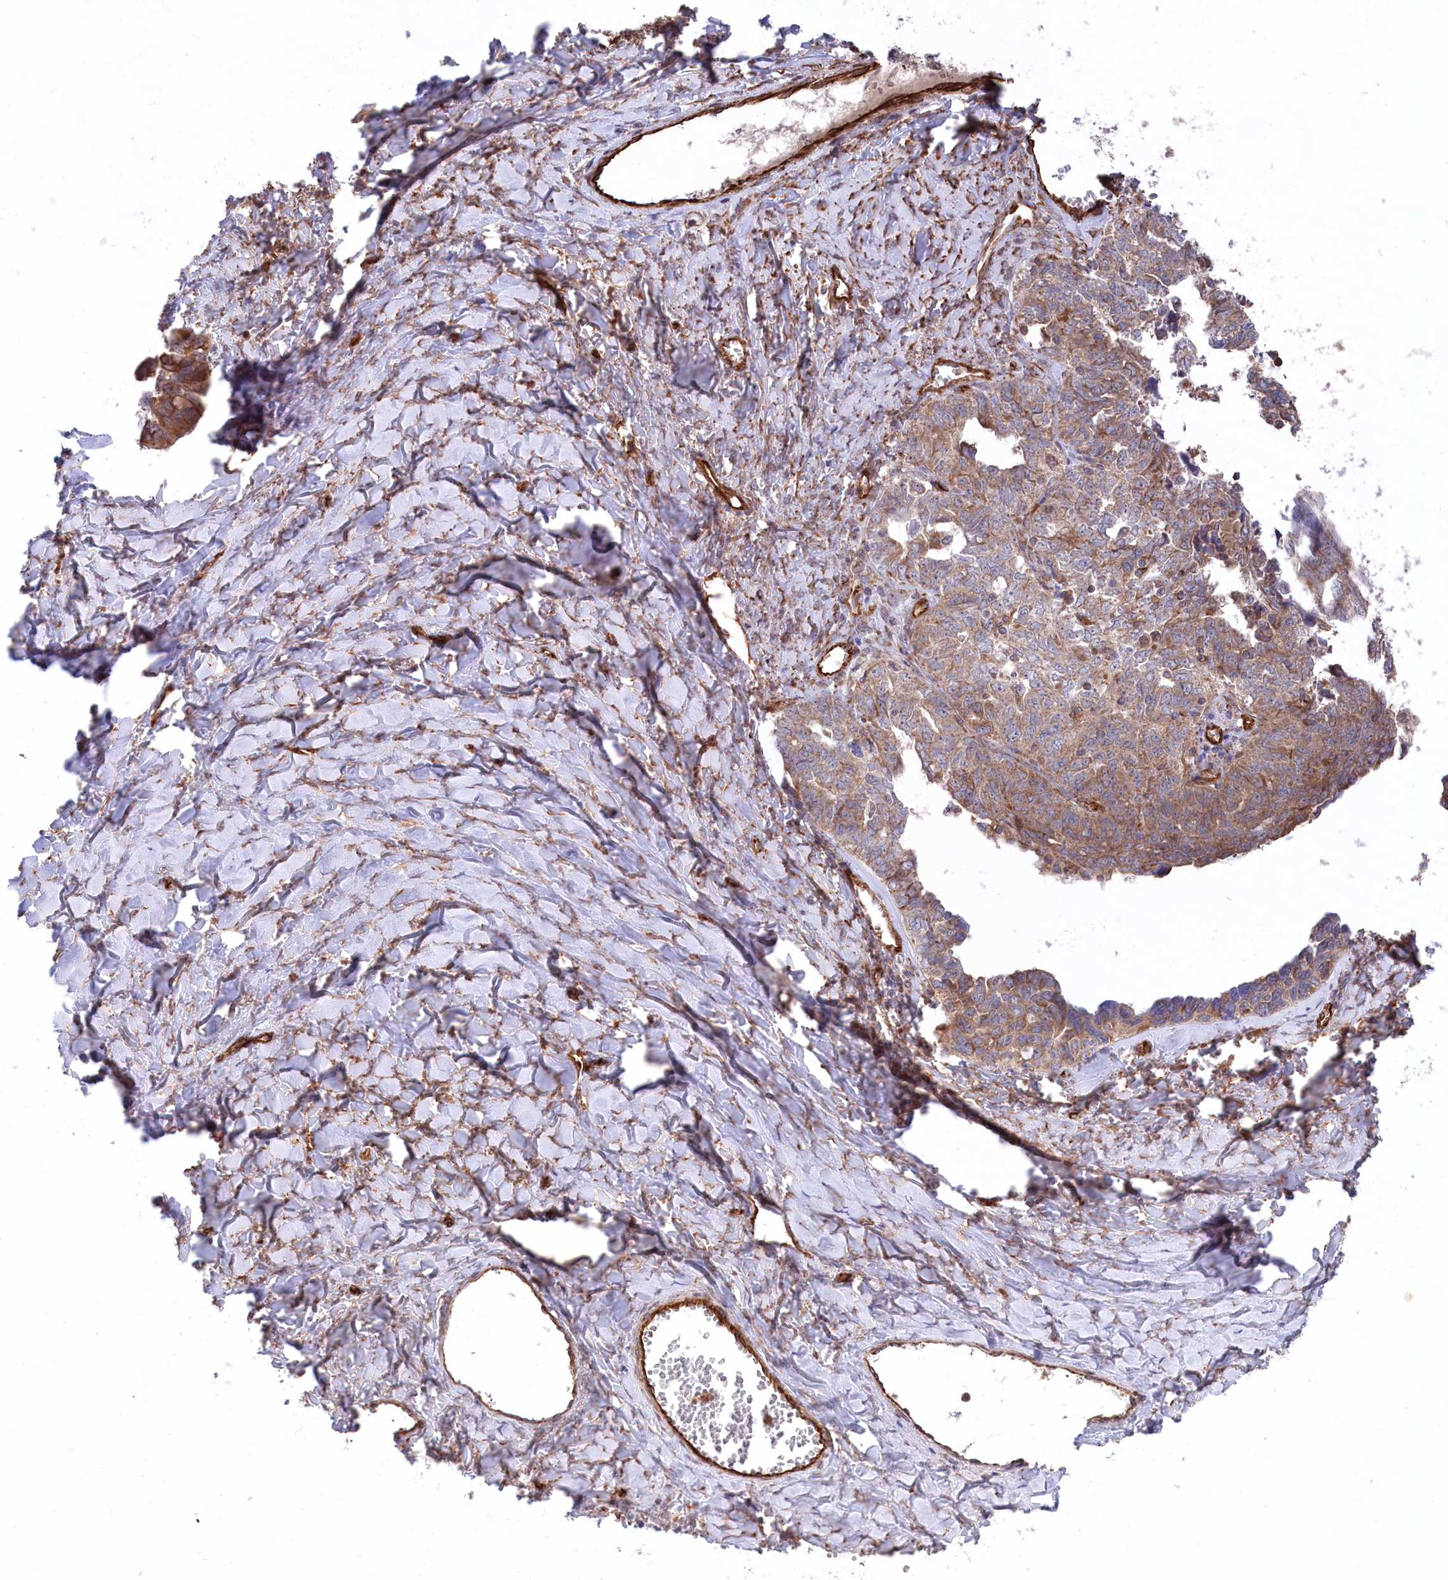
{"staining": {"intensity": "moderate", "quantity": ">75%", "location": "cytoplasmic/membranous"}, "tissue": "ovarian cancer", "cell_type": "Tumor cells", "image_type": "cancer", "snomed": [{"axis": "morphology", "description": "Cystadenocarcinoma, serous, NOS"}, {"axis": "topography", "description": "Ovary"}], "caption": "Ovarian serous cystadenocarcinoma was stained to show a protein in brown. There is medium levels of moderate cytoplasmic/membranous staining in approximately >75% of tumor cells. The staining was performed using DAB (3,3'-diaminobenzidine), with brown indicating positive protein expression. Nuclei are stained blue with hematoxylin.", "gene": "MTPAP", "patient": {"sex": "female", "age": 79}}